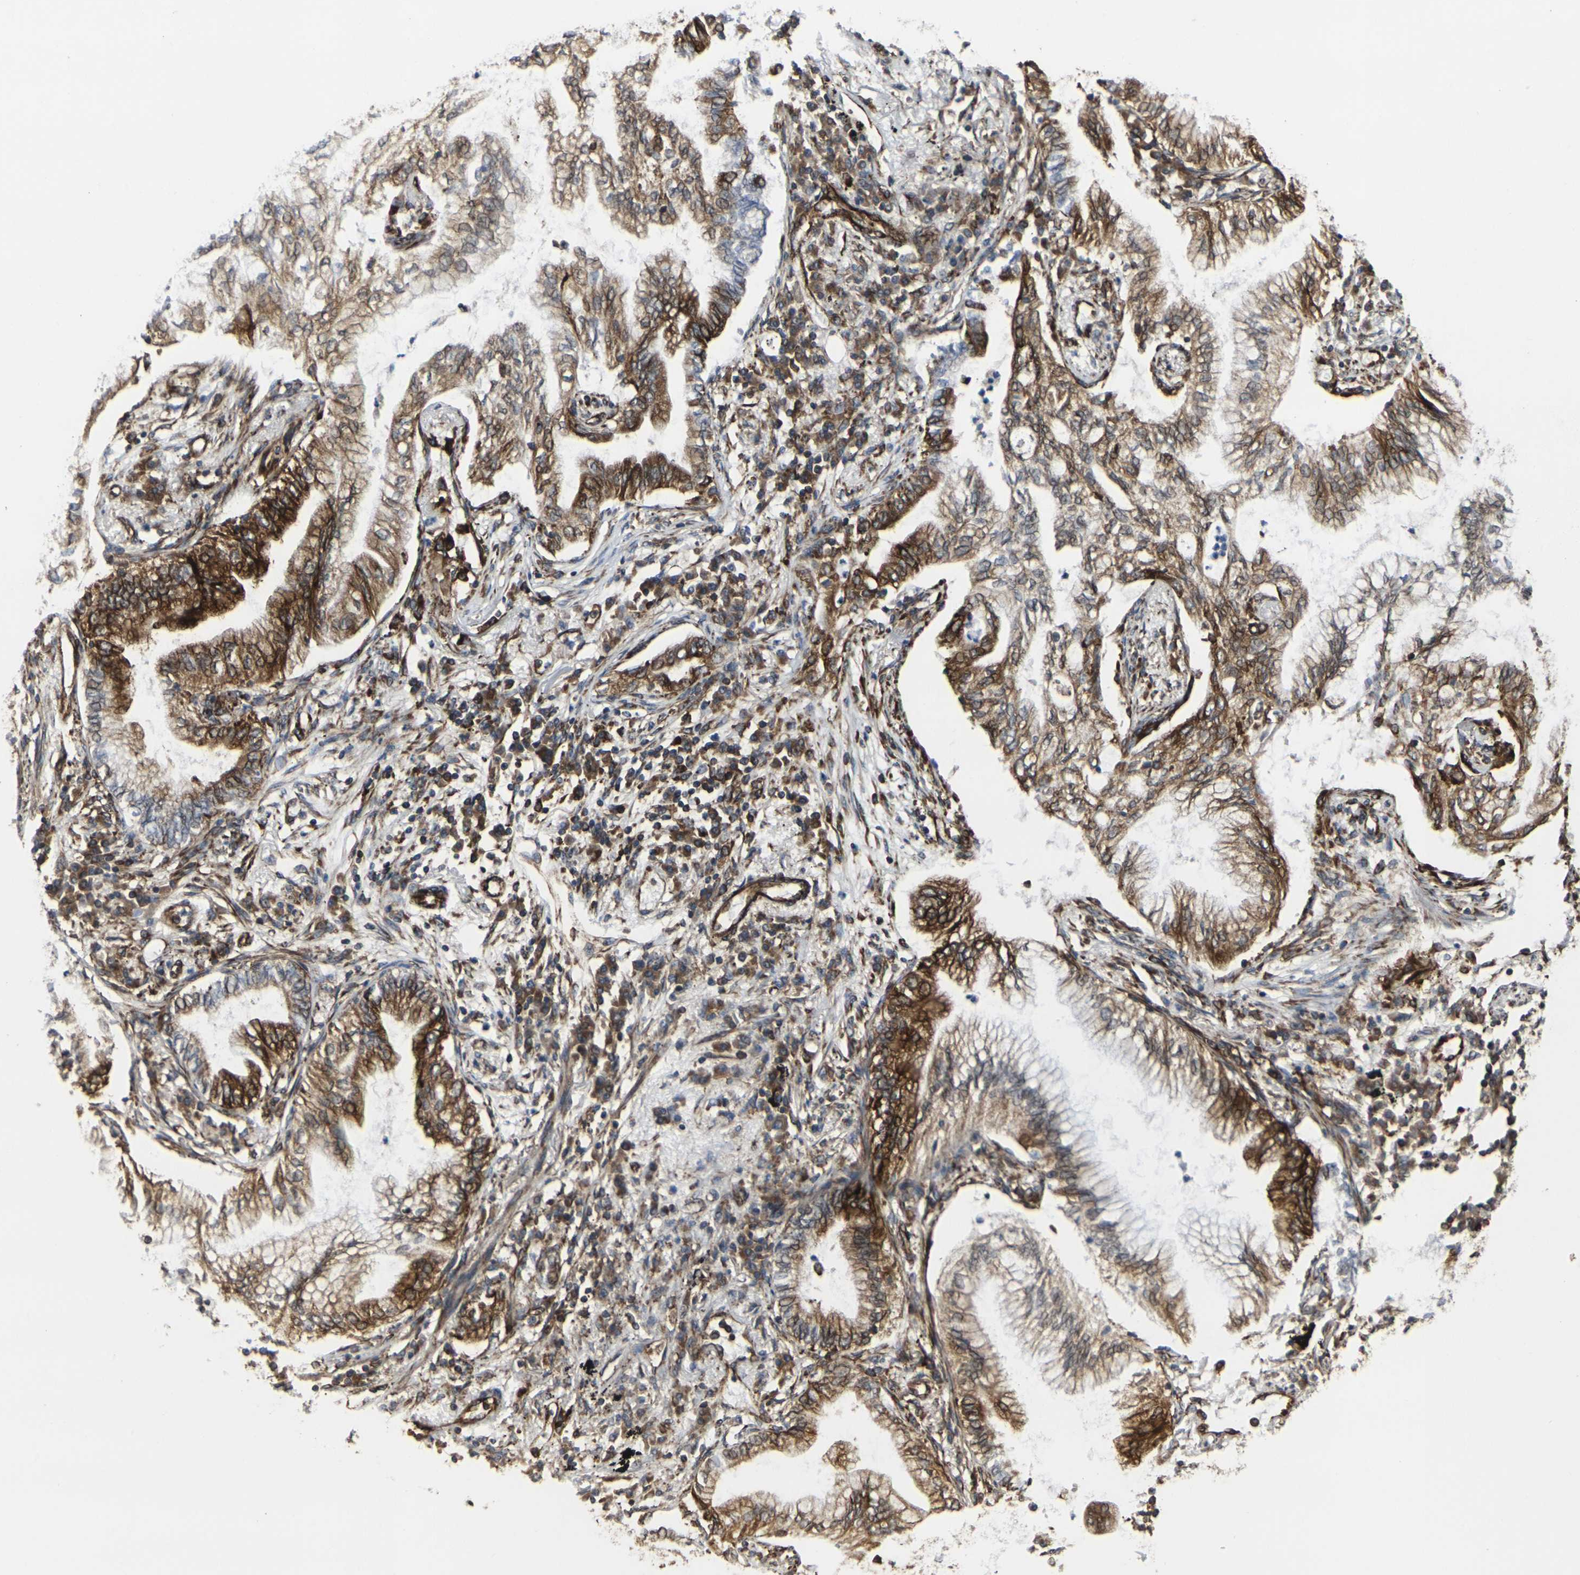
{"staining": {"intensity": "strong", "quantity": ">75%", "location": "cytoplasmic/membranous"}, "tissue": "lung cancer", "cell_type": "Tumor cells", "image_type": "cancer", "snomed": [{"axis": "morphology", "description": "Normal tissue, NOS"}, {"axis": "morphology", "description": "Adenocarcinoma, NOS"}, {"axis": "topography", "description": "Bronchus"}, {"axis": "topography", "description": "Lung"}], "caption": "The image displays a brown stain indicating the presence of a protein in the cytoplasmic/membranous of tumor cells in lung cancer.", "gene": "MARCHF2", "patient": {"sex": "female", "age": 70}}